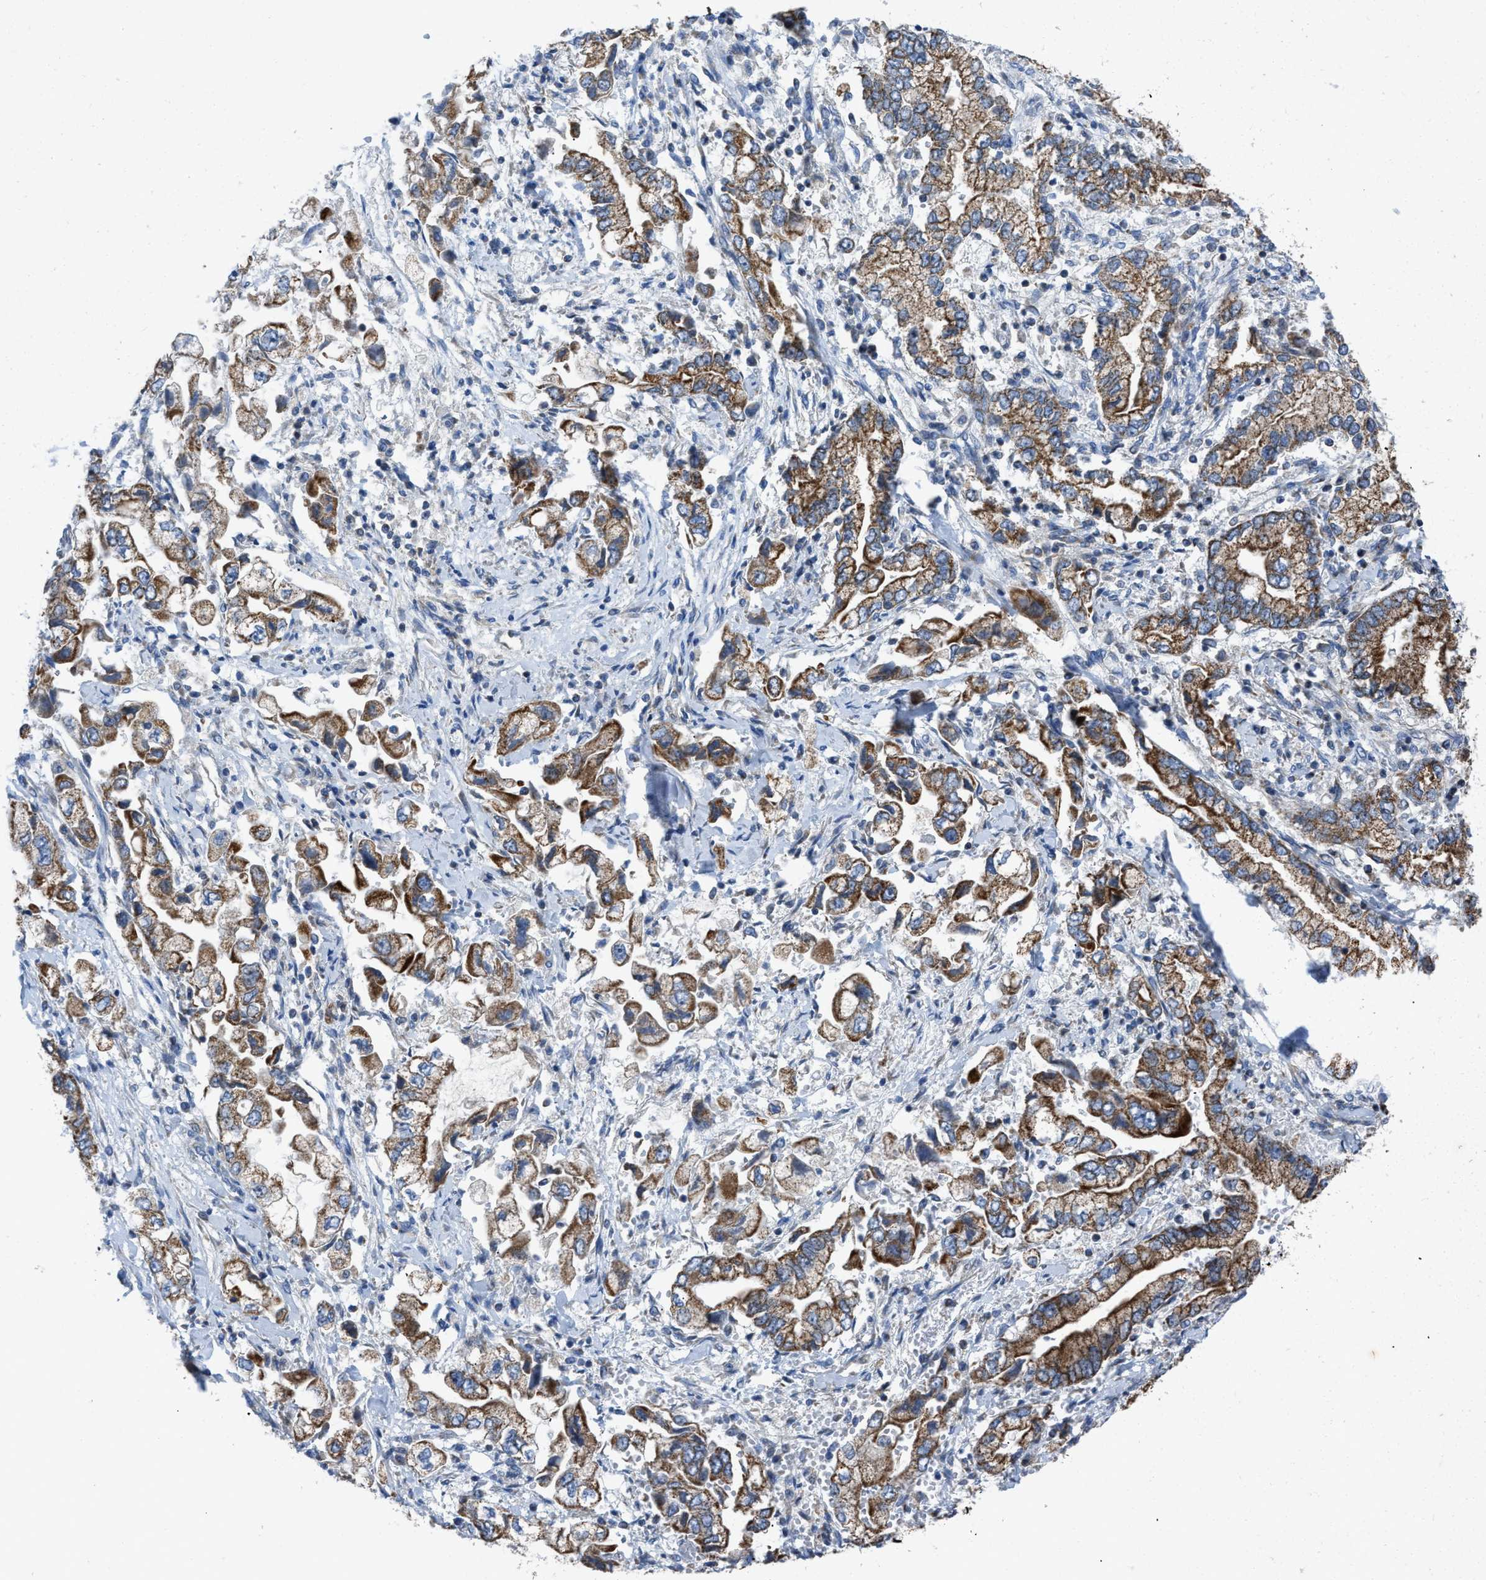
{"staining": {"intensity": "strong", "quantity": ">75%", "location": "cytoplasmic/membranous"}, "tissue": "stomach cancer", "cell_type": "Tumor cells", "image_type": "cancer", "snomed": [{"axis": "morphology", "description": "Normal tissue, NOS"}, {"axis": "morphology", "description": "Adenocarcinoma, NOS"}, {"axis": "topography", "description": "Stomach"}], "caption": "Tumor cells display high levels of strong cytoplasmic/membranous staining in approximately >75% of cells in human stomach cancer (adenocarcinoma).", "gene": "ETFB", "patient": {"sex": "male", "age": 62}}